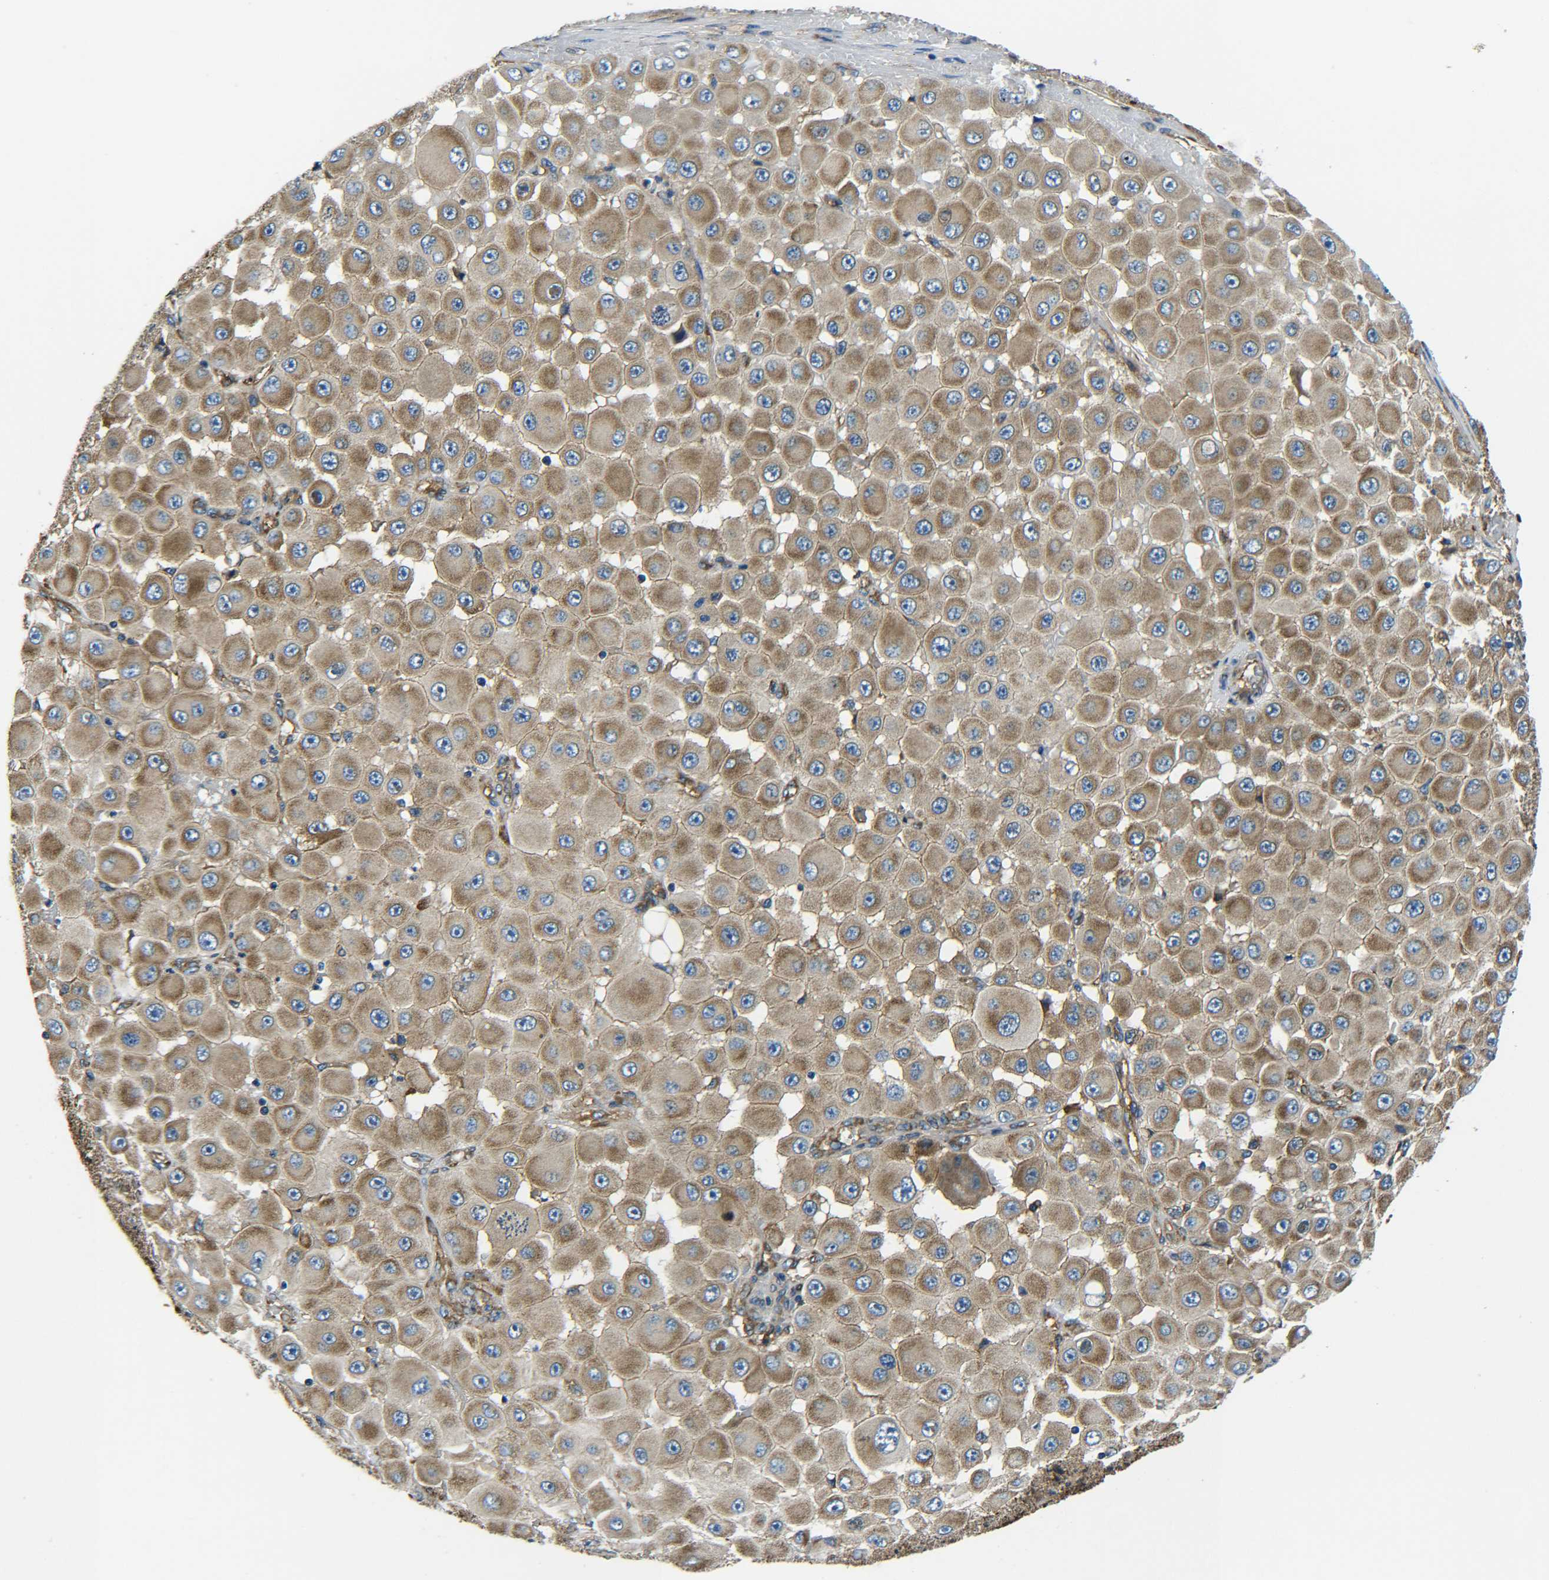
{"staining": {"intensity": "moderate", "quantity": ">75%", "location": "cytoplasmic/membranous"}, "tissue": "melanoma", "cell_type": "Tumor cells", "image_type": "cancer", "snomed": [{"axis": "morphology", "description": "Malignant melanoma, NOS"}, {"axis": "topography", "description": "Skin"}], "caption": "A photomicrograph showing moderate cytoplasmic/membranous positivity in about >75% of tumor cells in melanoma, as visualized by brown immunohistochemical staining.", "gene": "PREB", "patient": {"sex": "female", "age": 81}}